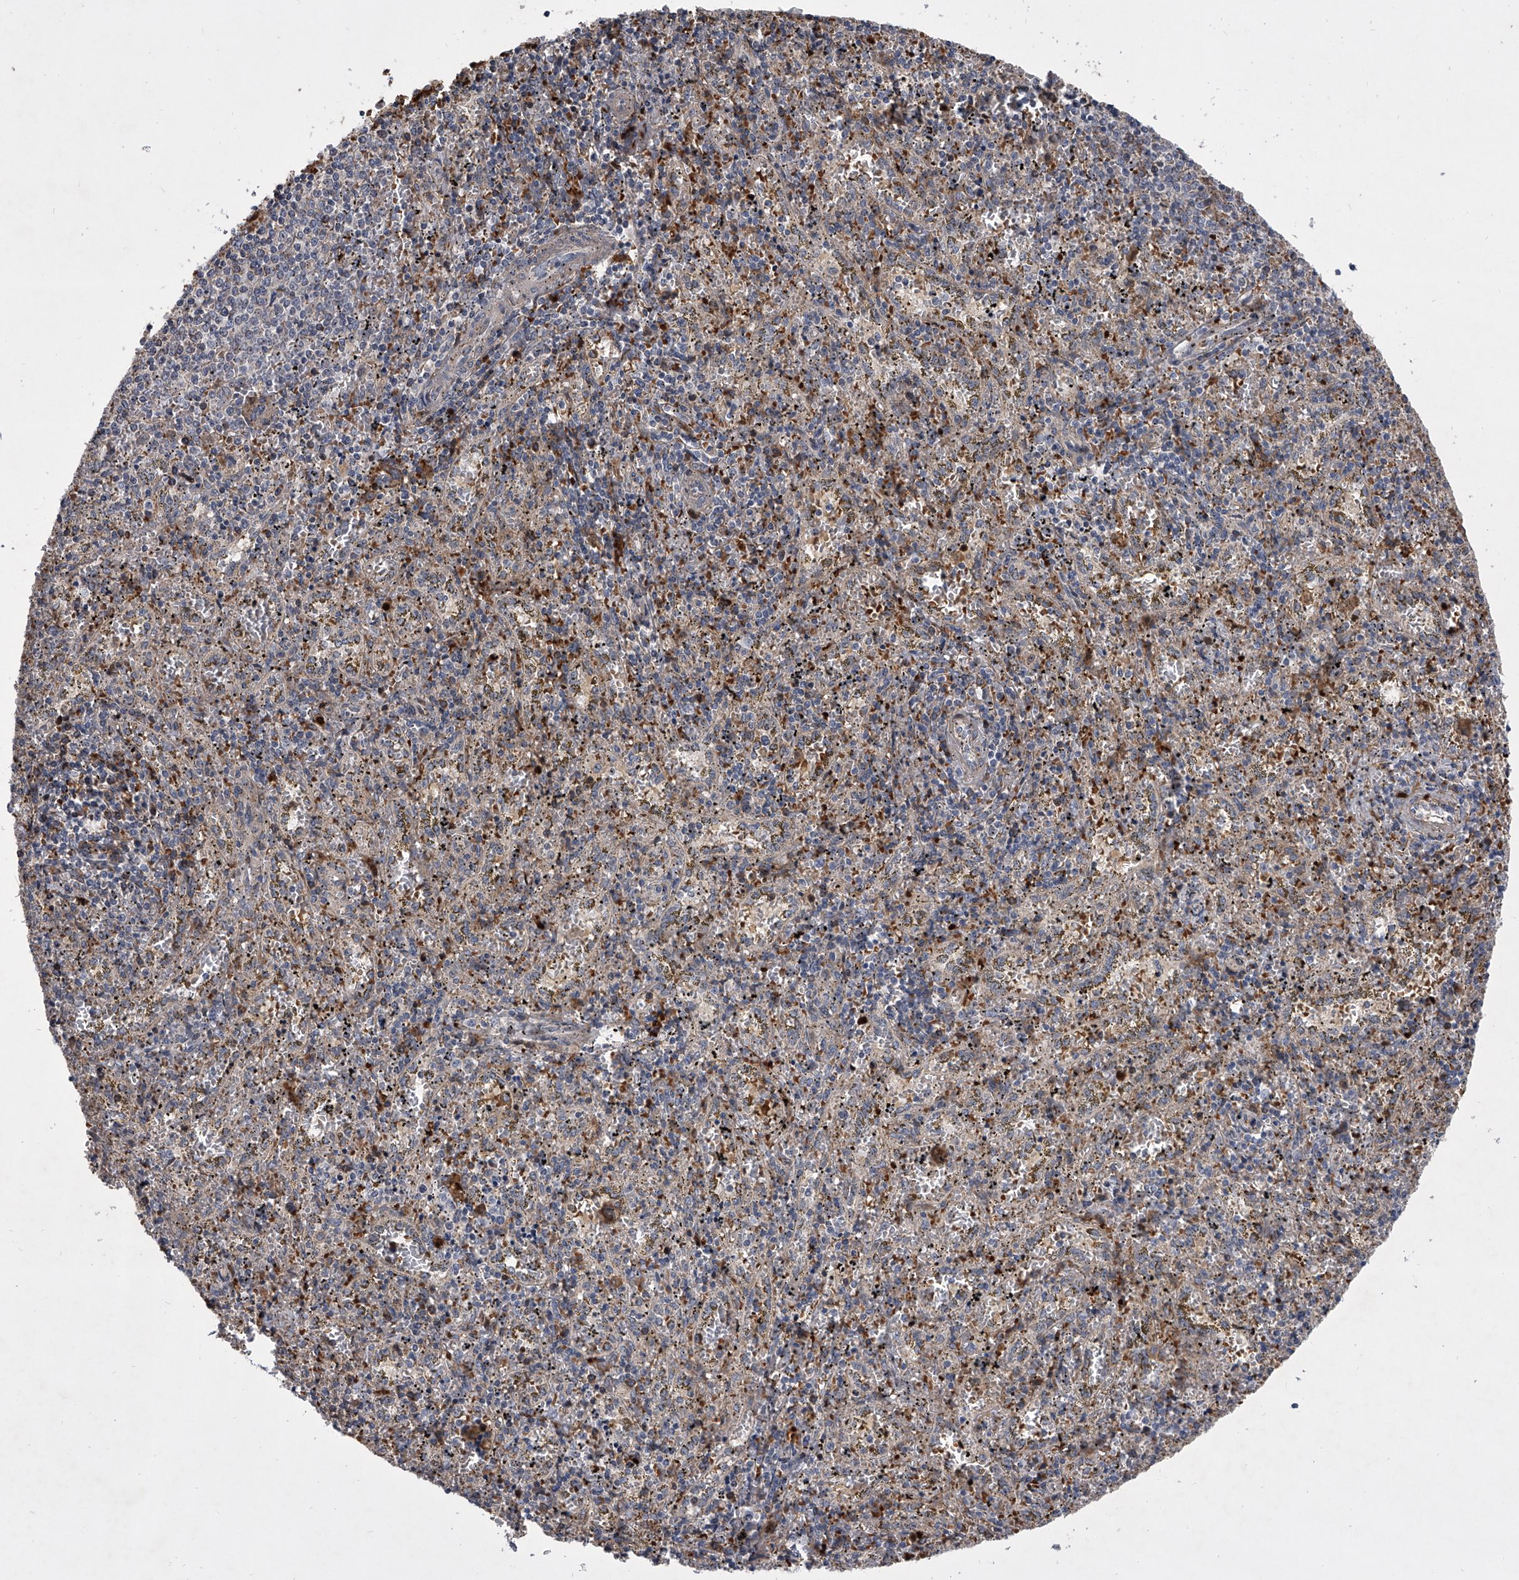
{"staining": {"intensity": "negative", "quantity": "none", "location": "none"}, "tissue": "spleen", "cell_type": "Cells in red pulp", "image_type": "normal", "snomed": [{"axis": "morphology", "description": "Normal tissue, NOS"}, {"axis": "topography", "description": "Spleen"}], "caption": "The micrograph reveals no staining of cells in red pulp in benign spleen. The staining was performed using DAB to visualize the protein expression in brown, while the nuclei were stained in blue with hematoxylin (Magnification: 20x).", "gene": "HEATR6", "patient": {"sex": "male", "age": 11}}